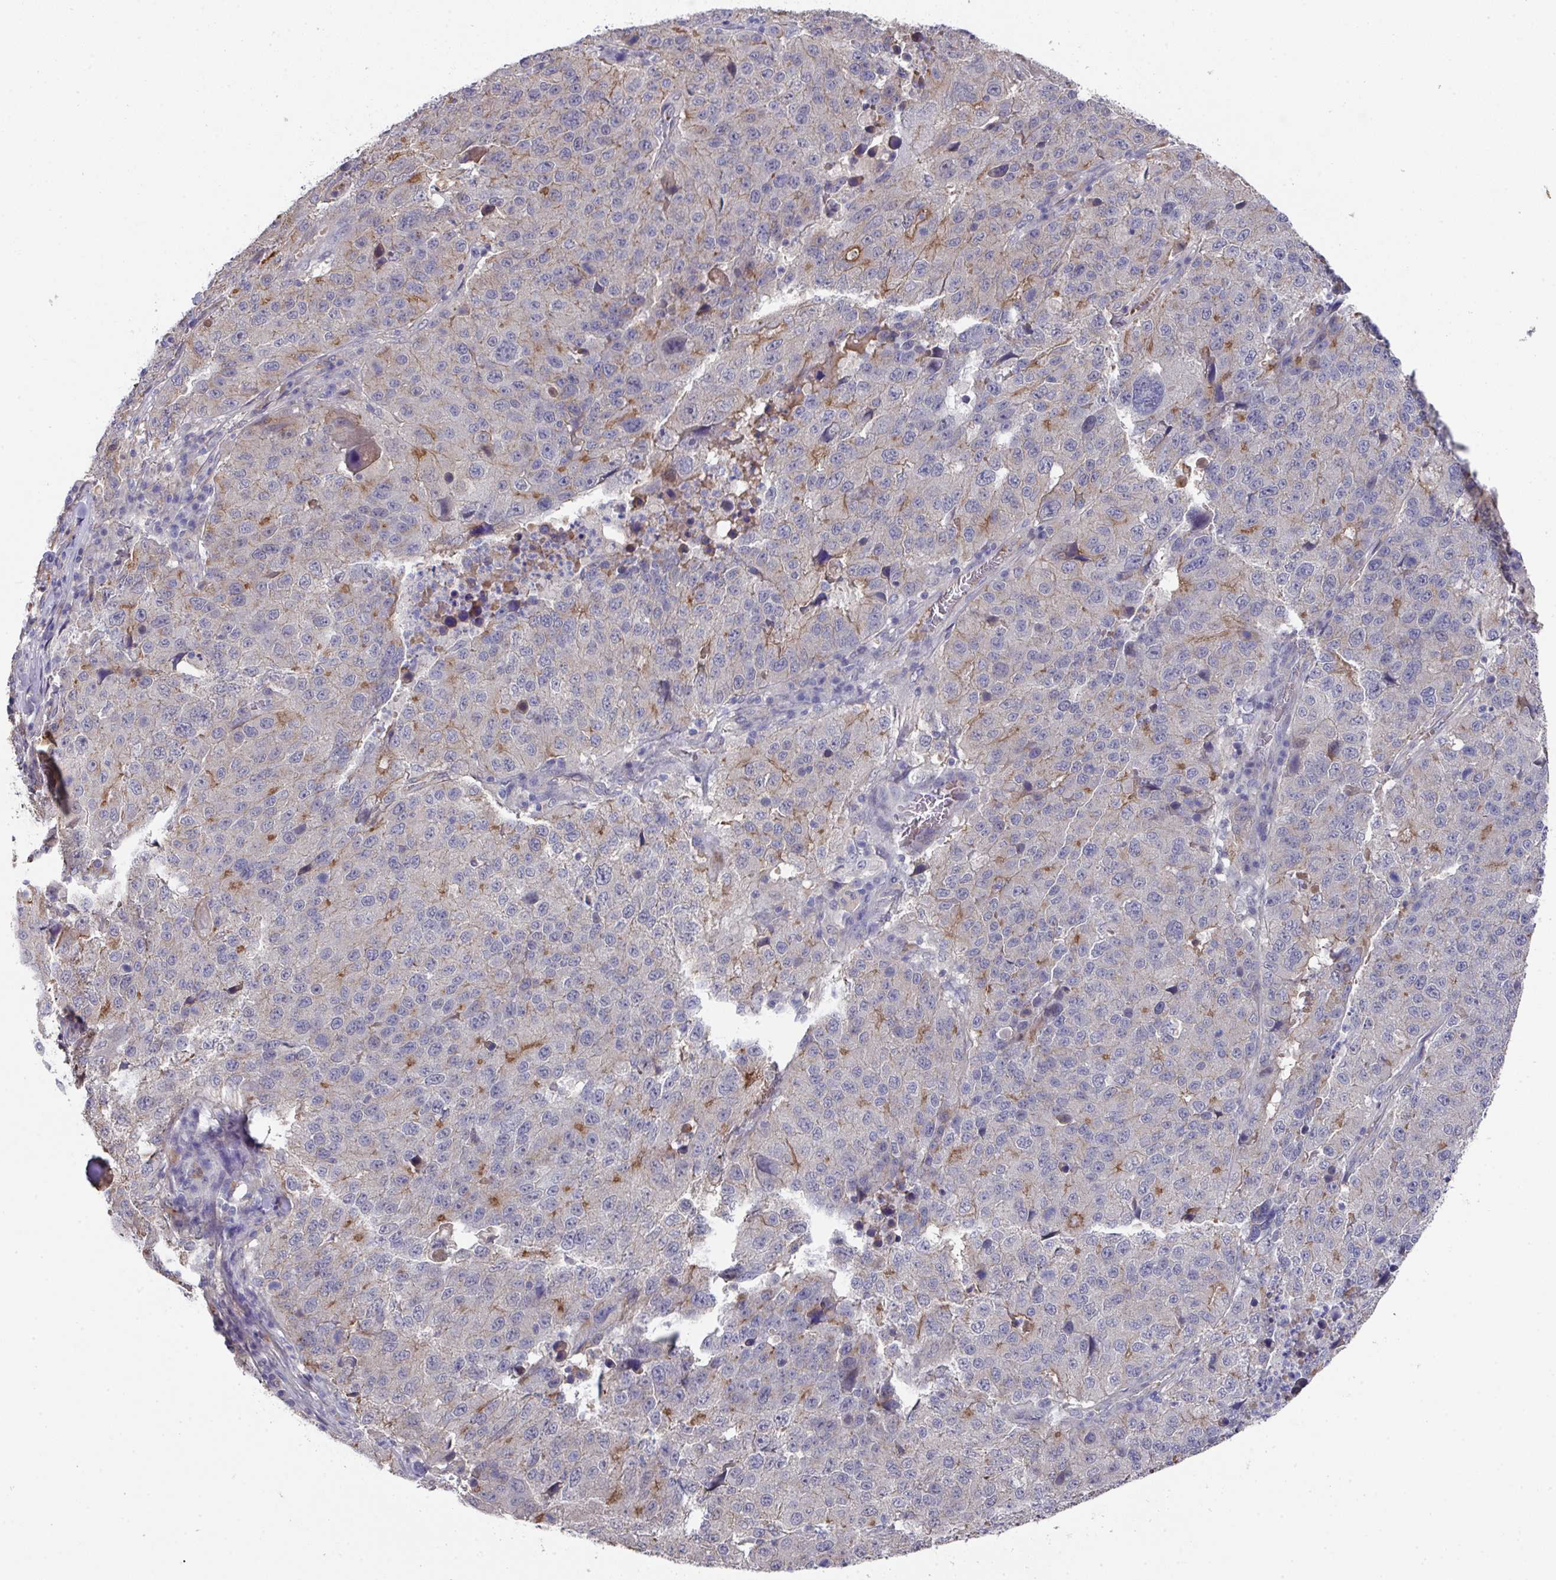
{"staining": {"intensity": "moderate", "quantity": "<25%", "location": "cytoplasmic/membranous"}, "tissue": "stomach cancer", "cell_type": "Tumor cells", "image_type": "cancer", "snomed": [{"axis": "morphology", "description": "Adenocarcinoma, NOS"}, {"axis": "topography", "description": "Stomach"}], "caption": "Immunohistochemical staining of human stomach adenocarcinoma displays low levels of moderate cytoplasmic/membranous protein staining in about <25% of tumor cells.", "gene": "PRR5", "patient": {"sex": "male", "age": 71}}